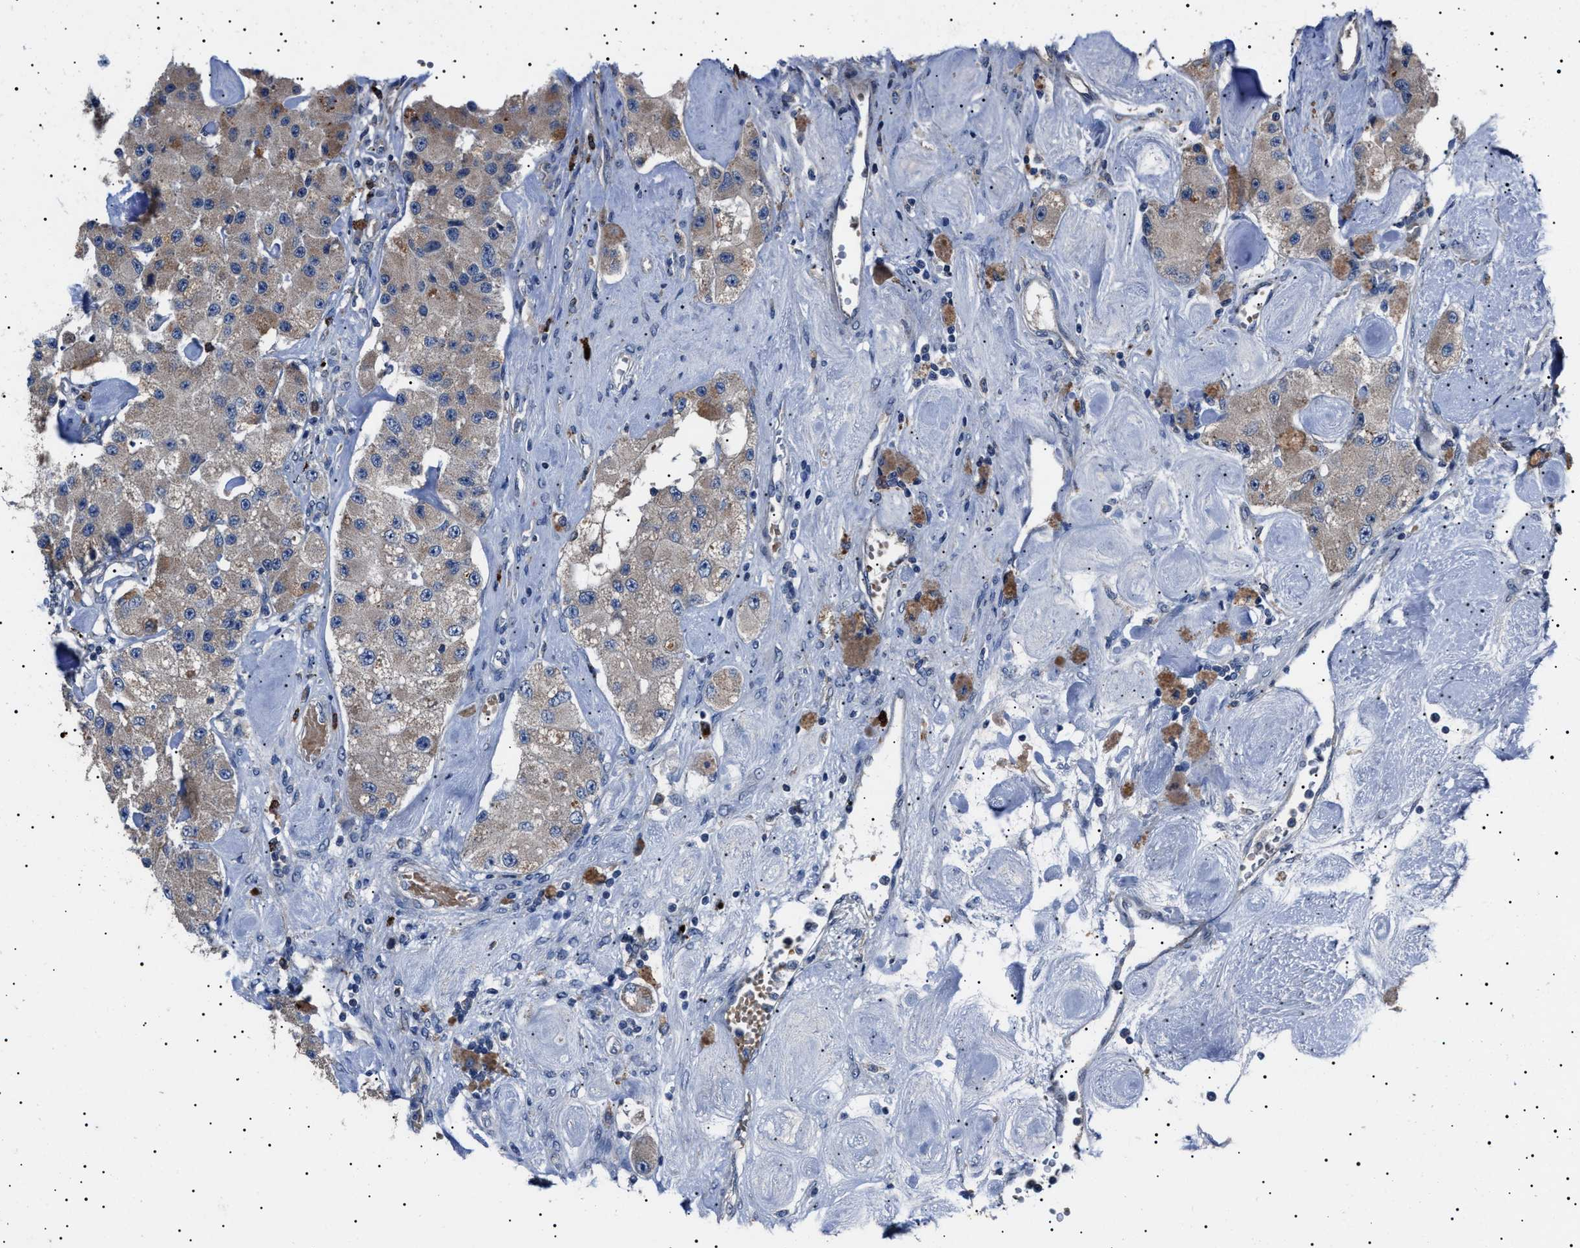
{"staining": {"intensity": "weak", "quantity": ">75%", "location": "cytoplasmic/membranous"}, "tissue": "carcinoid", "cell_type": "Tumor cells", "image_type": "cancer", "snomed": [{"axis": "morphology", "description": "Carcinoid, malignant, NOS"}, {"axis": "topography", "description": "Pancreas"}], "caption": "Immunohistochemistry of carcinoid demonstrates low levels of weak cytoplasmic/membranous expression in about >75% of tumor cells. (DAB (3,3'-diaminobenzidine) IHC, brown staining for protein, blue staining for nuclei).", "gene": "PTRH1", "patient": {"sex": "male", "age": 41}}